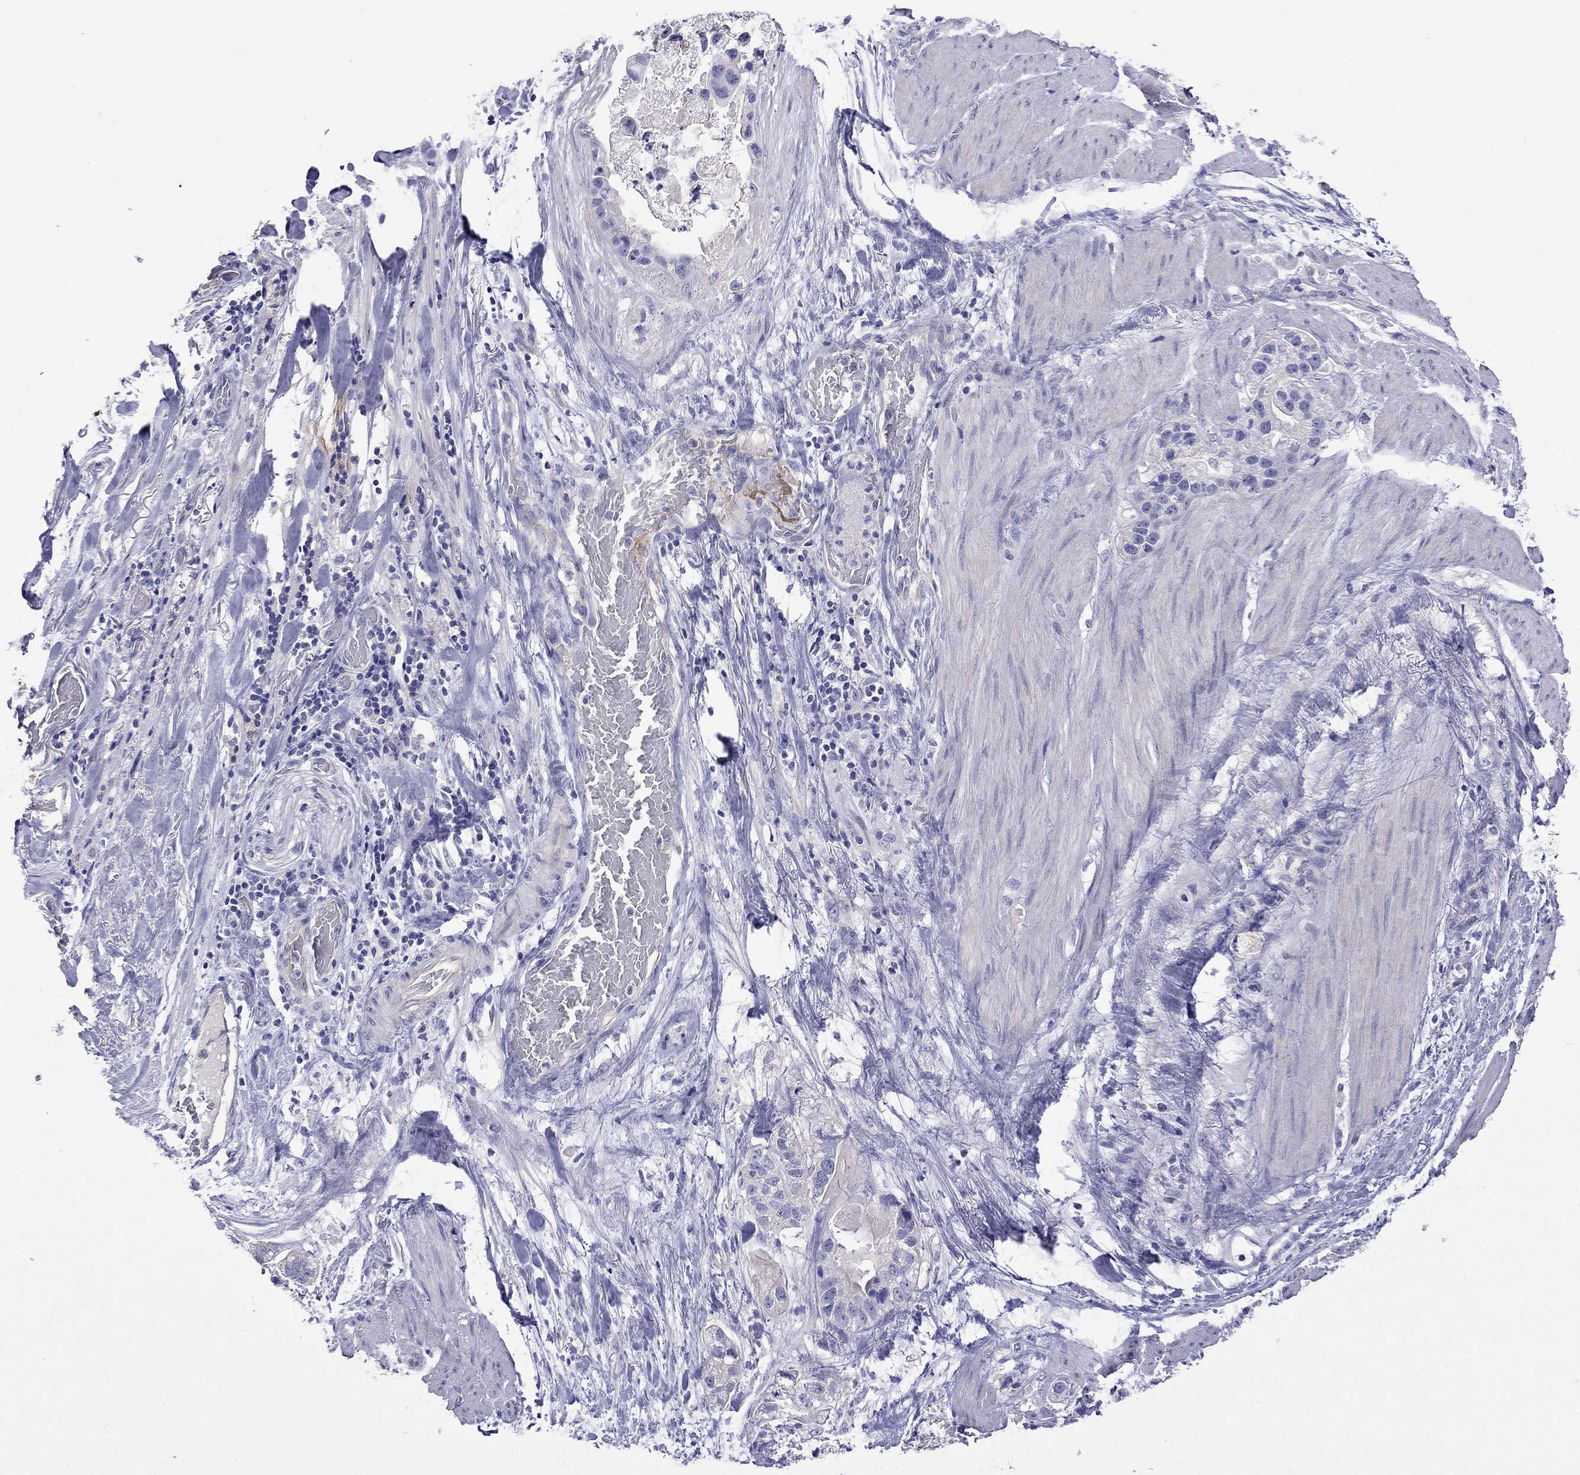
{"staining": {"intensity": "negative", "quantity": "none", "location": "none"}, "tissue": "stomach cancer", "cell_type": "Tumor cells", "image_type": "cancer", "snomed": [{"axis": "morphology", "description": "Adenocarcinoma, NOS"}, {"axis": "topography", "description": "Stomach"}], "caption": "The photomicrograph reveals no significant expression in tumor cells of stomach adenocarcinoma. (DAB (3,3'-diaminobenzidine) immunohistochemistry, high magnification).", "gene": "STAR", "patient": {"sex": "male", "age": 59}}